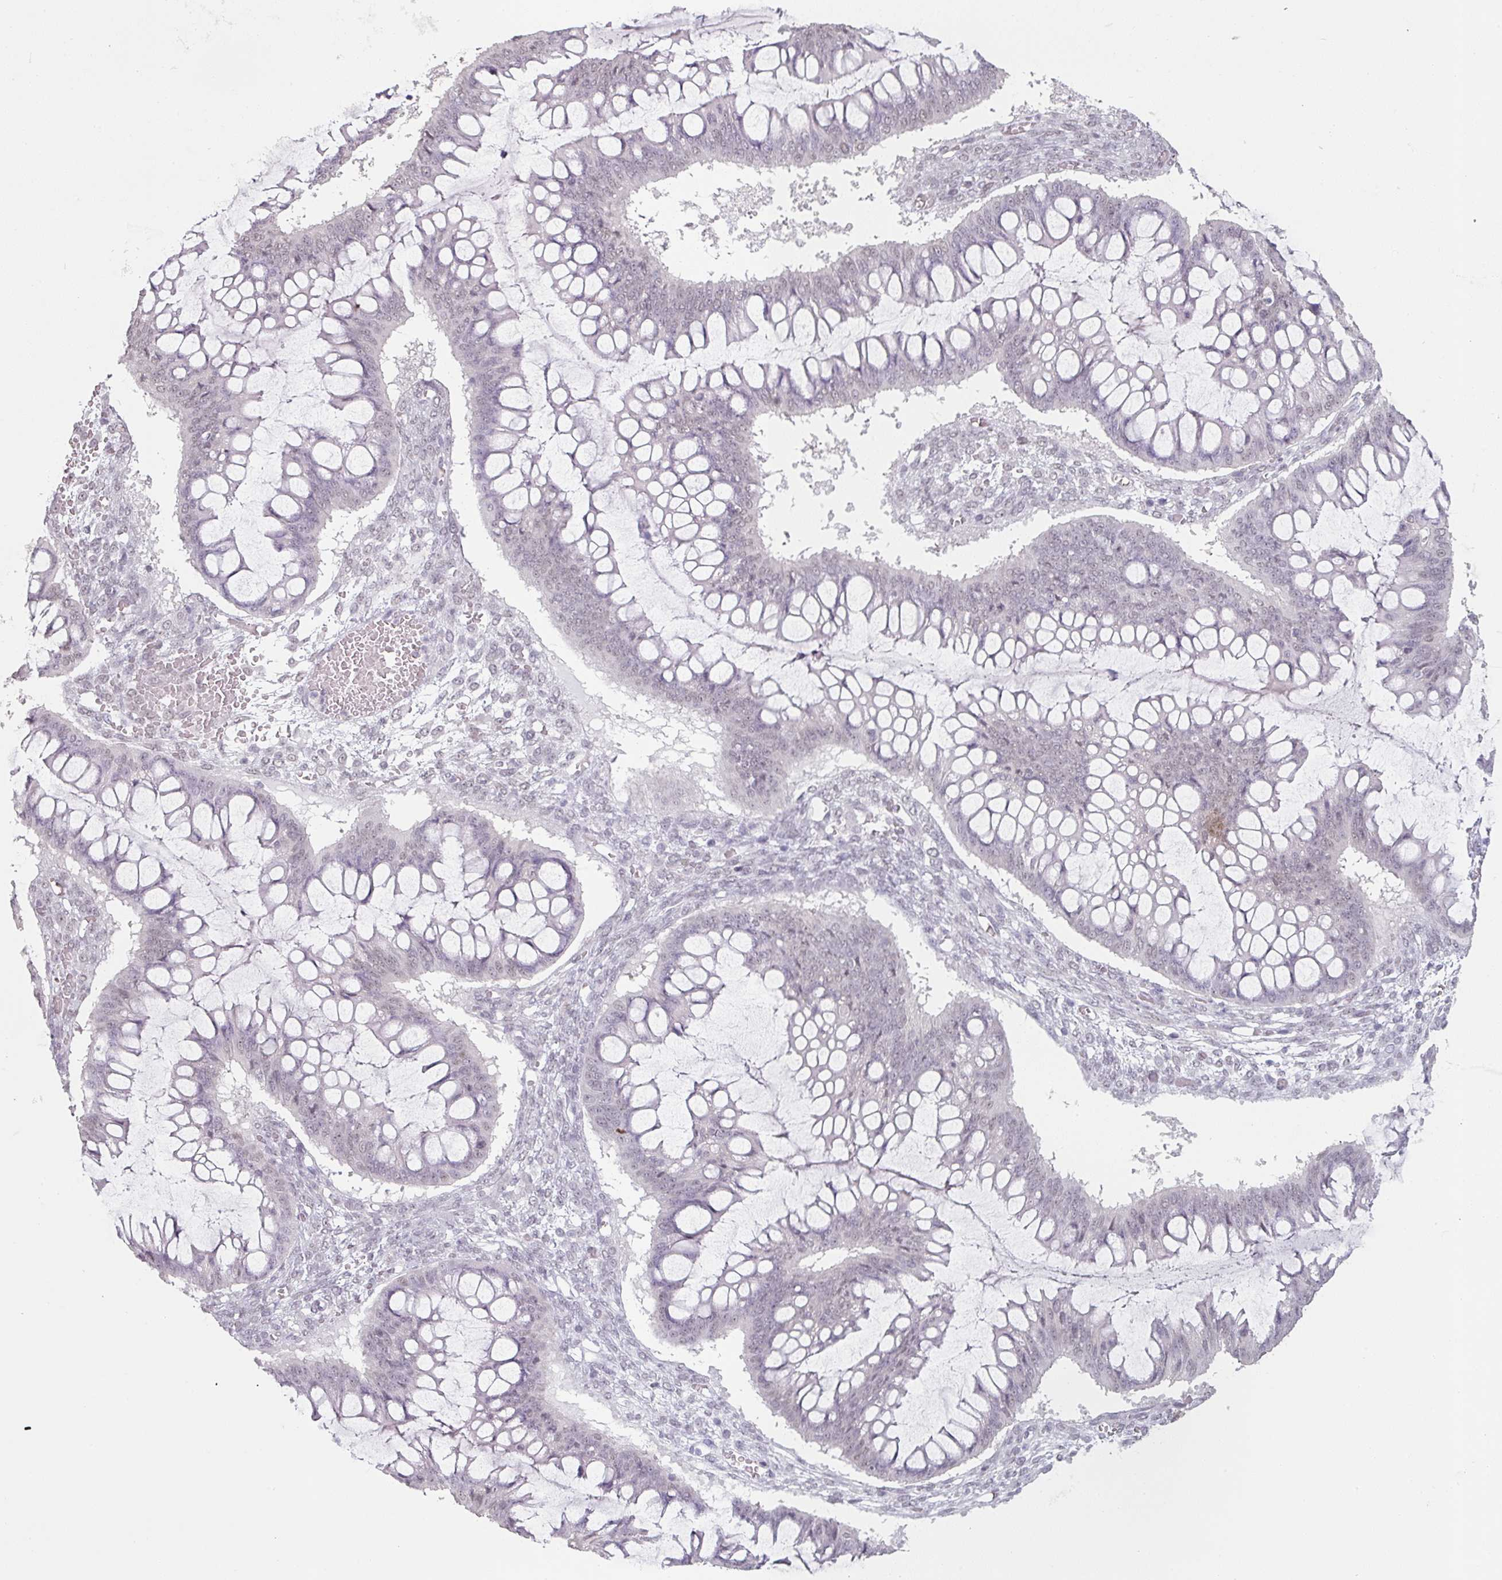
{"staining": {"intensity": "negative", "quantity": "none", "location": "none"}, "tissue": "ovarian cancer", "cell_type": "Tumor cells", "image_type": "cancer", "snomed": [{"axis": "morphology", "description": "Cystadenocarcinoma, mucinous, NOS"}, {"axis": "topography", "description": "Ovary"}], "caption": "This is an IHC histopathology image of ovarian mucinous cystadenocarcinoma. There is no expression in tumor cells.", "gene": "SPRR1A", "patient": {"sex": "female", "age": 73}}